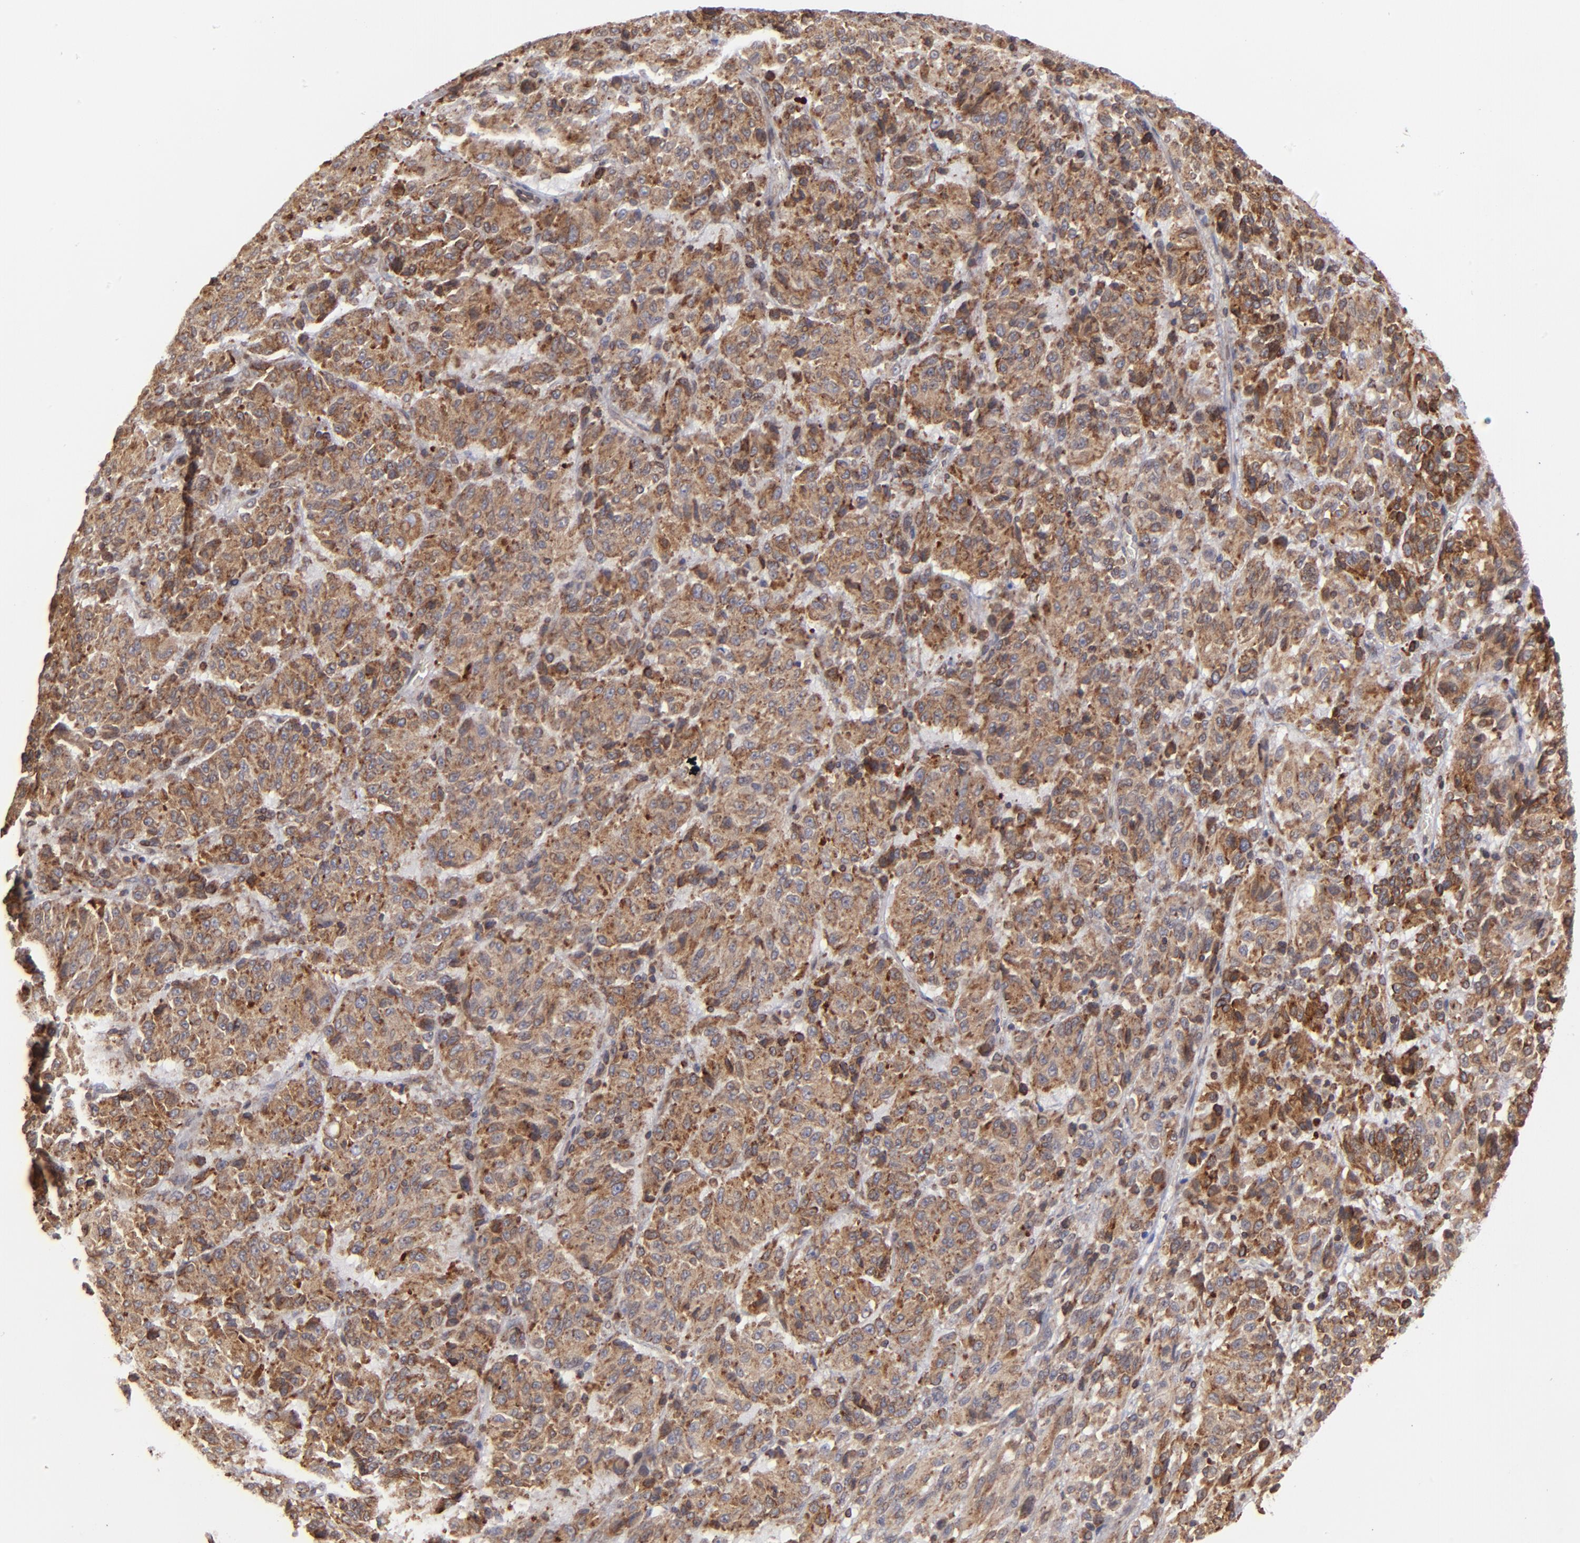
{"staining": {"intensity": "strong", "quantity": ">75%", "location": "cytoplasmic/membranous"}, "tissue": "melanoma", "cell_type": "Tumor cells", "image_type": "cancer", "snomed": [{"axis": "morphology", "description": "Malignant melanoma, Metastatic site"}, {"axis": "topography", "description": "Lung"}], "caption": "Malignant melanoma (metastatic site) tissue reveals strong cytoplasmic/membranous expression in about >75% of tumor cells", "gene": "TMX1", "patient": {"sex": "male", "age": 64}}